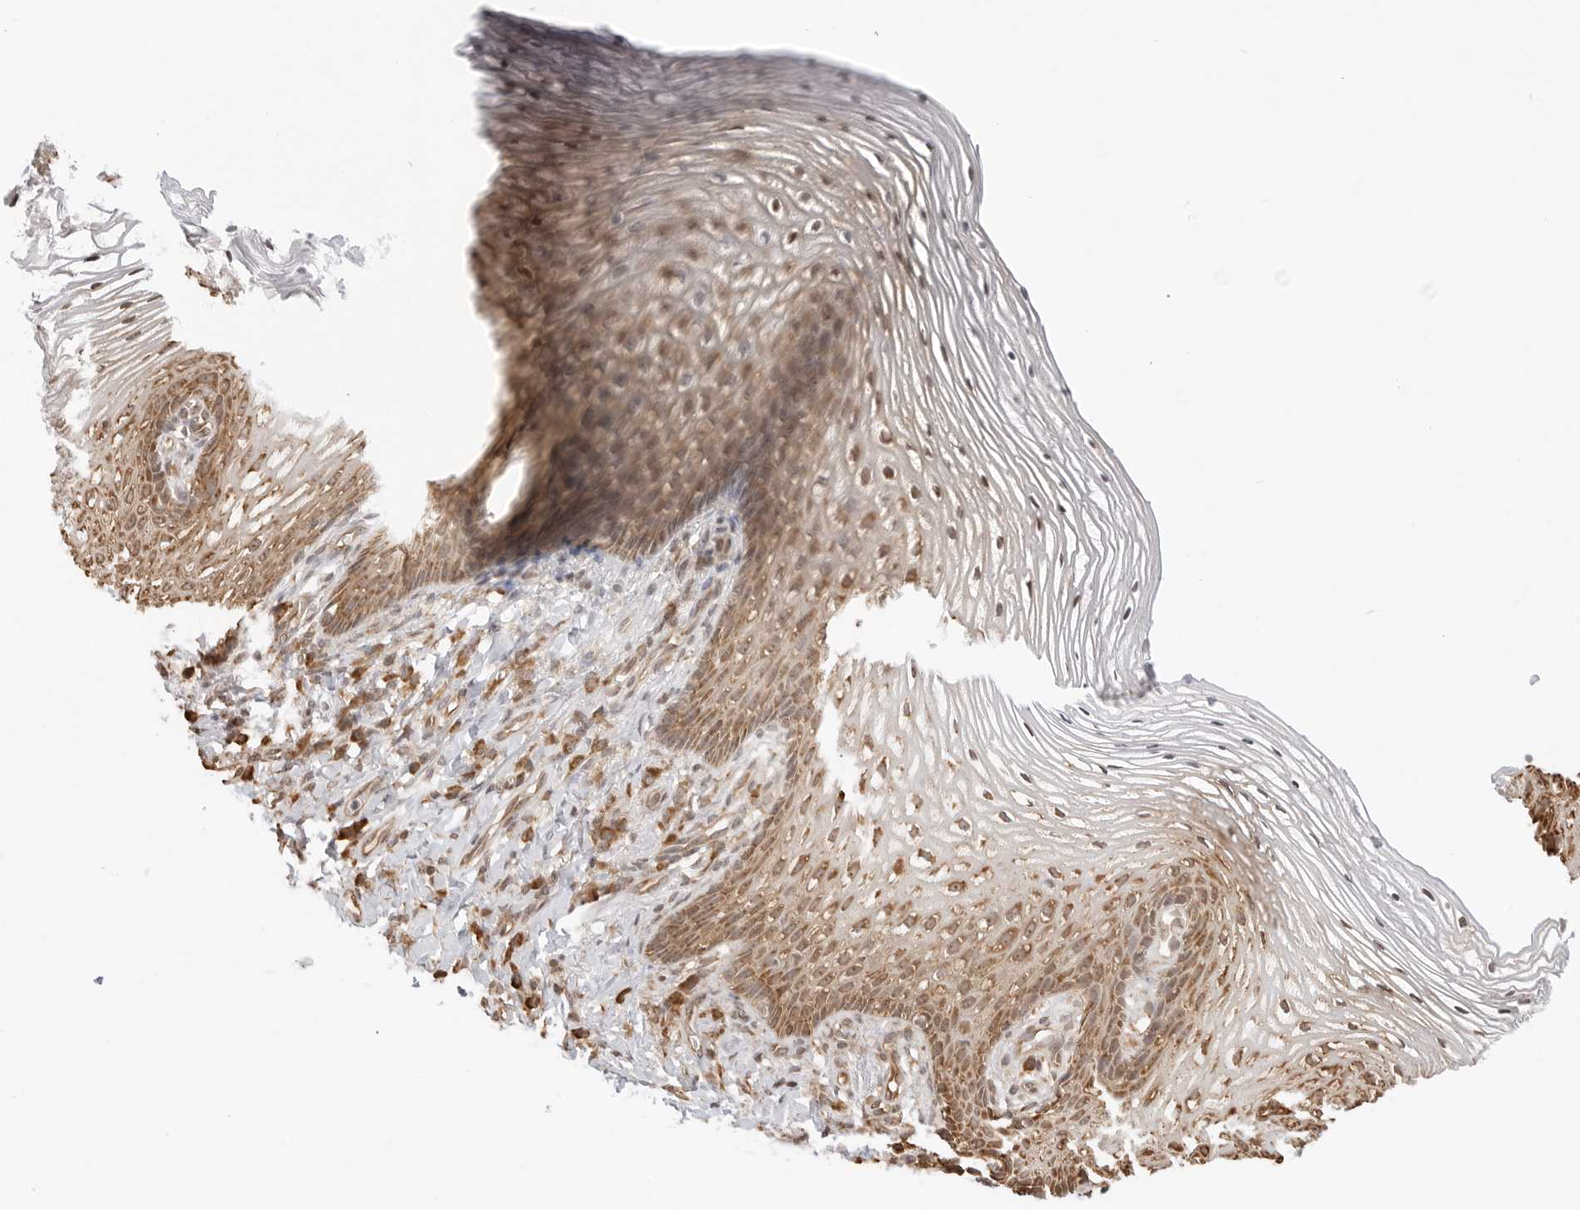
{"staining": {"intensity": "moderate", "quantity": ">75%", "location": "cytoplasmic/membranous,nuclear"}, "tissue": "vagina", "cell_type": "Squamous epithelial cells", "image_type": "normal", "snomed": [{"axis": "morphology", "description": "Normal tissue, NOS"}, {"axis": "topography", "description": "Vagina"}], "caption": "Immunohistochemistry (IHC) image of unremarkable vagina: vagina stained using immunohistochemistry demonstrates medium levels of moderate protein expression localized specifically in the cytoplasmic/membranous,nuclear of squamous epithelial cells, appearing as a cytoplasmic/membranous,nuclear brown color.", "gene": "FKBP14", "patient": {"sex": "female", "age": 60}}